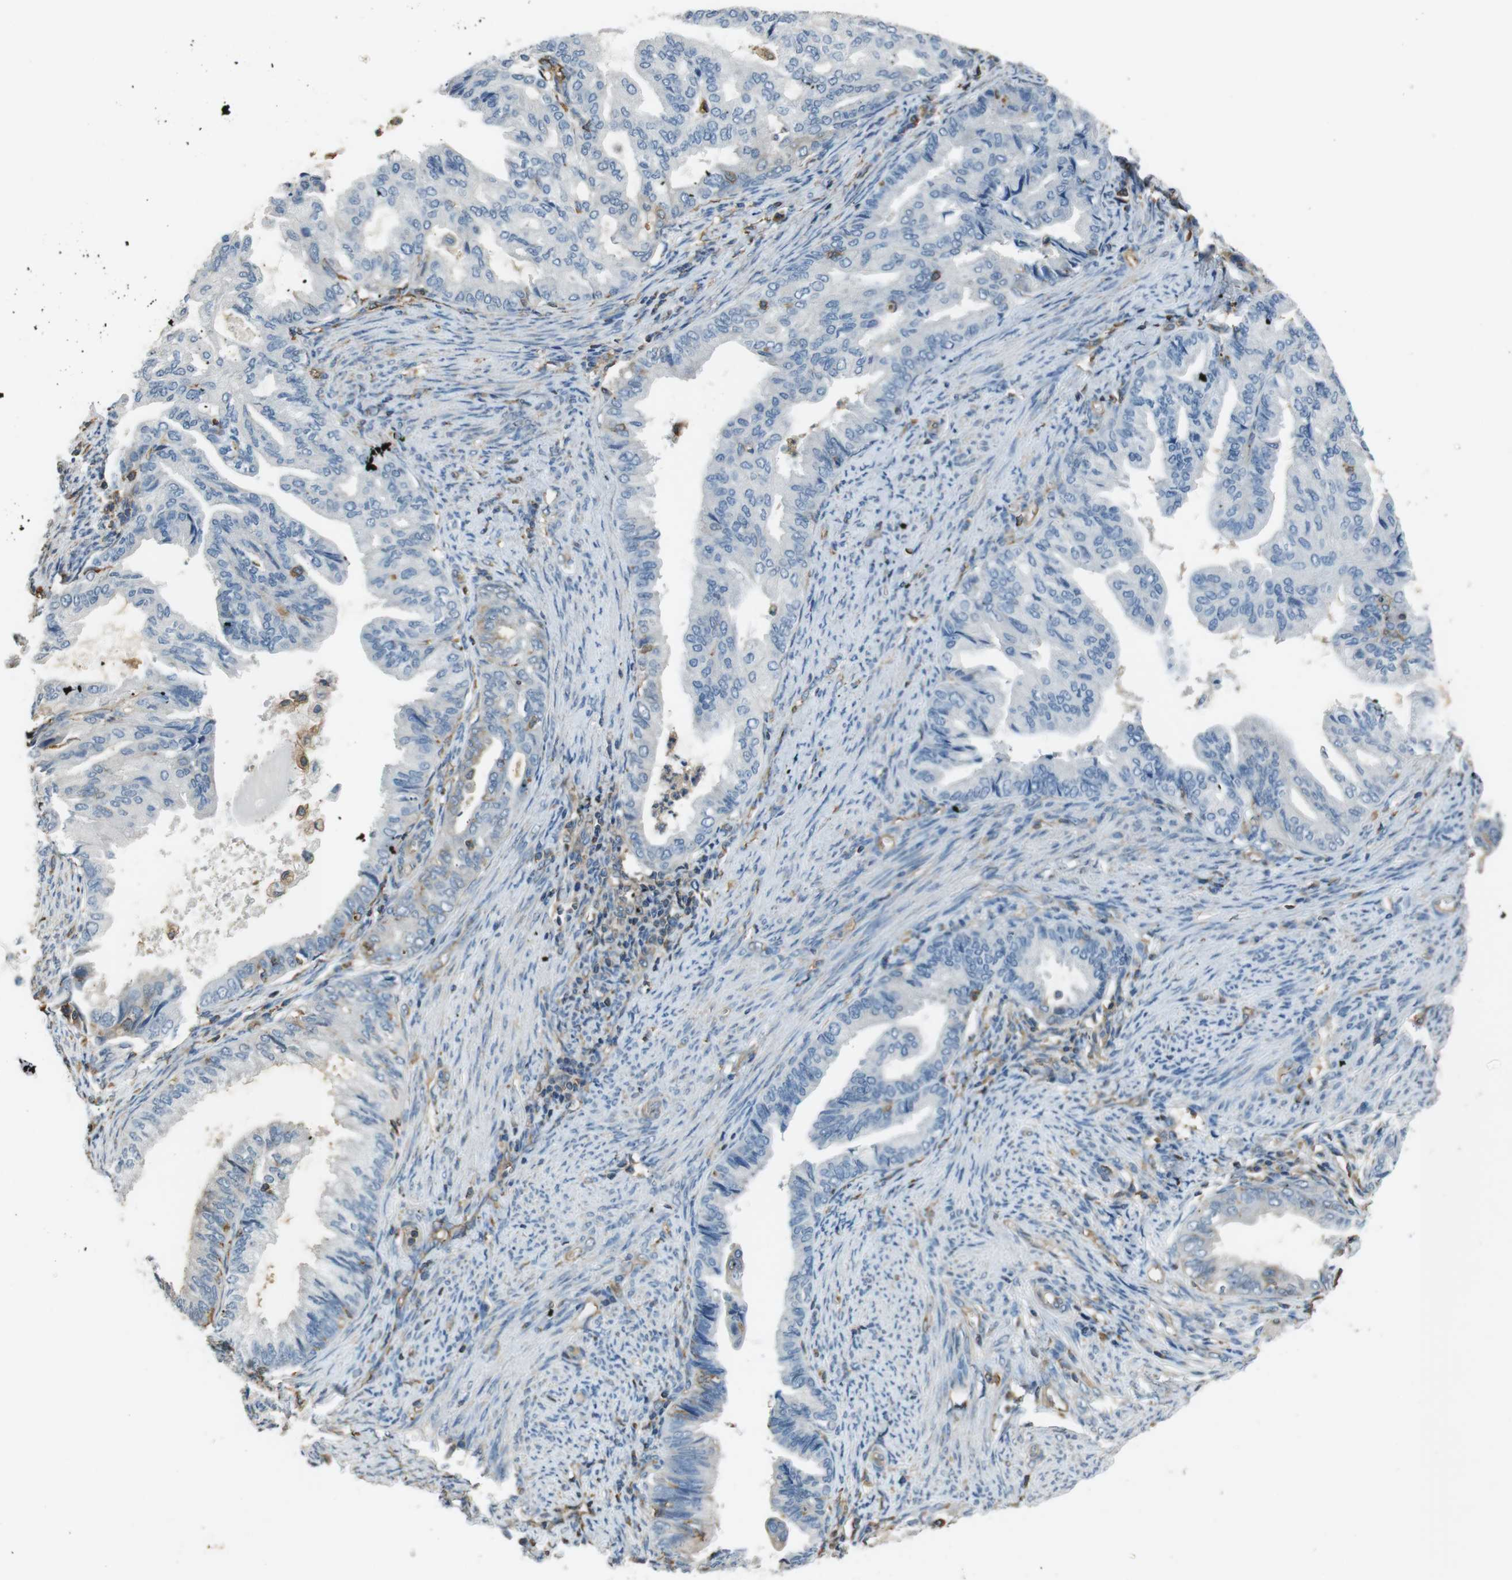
{"staining": {"intensity": "negative", "quantity": "none", "location": "none"}, "tissue": "endometrial cancer", "cell_type": "Tumor cells", "image_type": "cancer", "snomed": [{"axis": "morphology", "description": "Adenocarcinoma, NOS"}, {"axis": "topography", "description": "Endometrium"}], "caption": "Protein analysis of endometrial adenocarcinoma shows no significant expression in tumor cells.", "gene": "FCAR", "patient": {"sex": "female", "age": 86}}